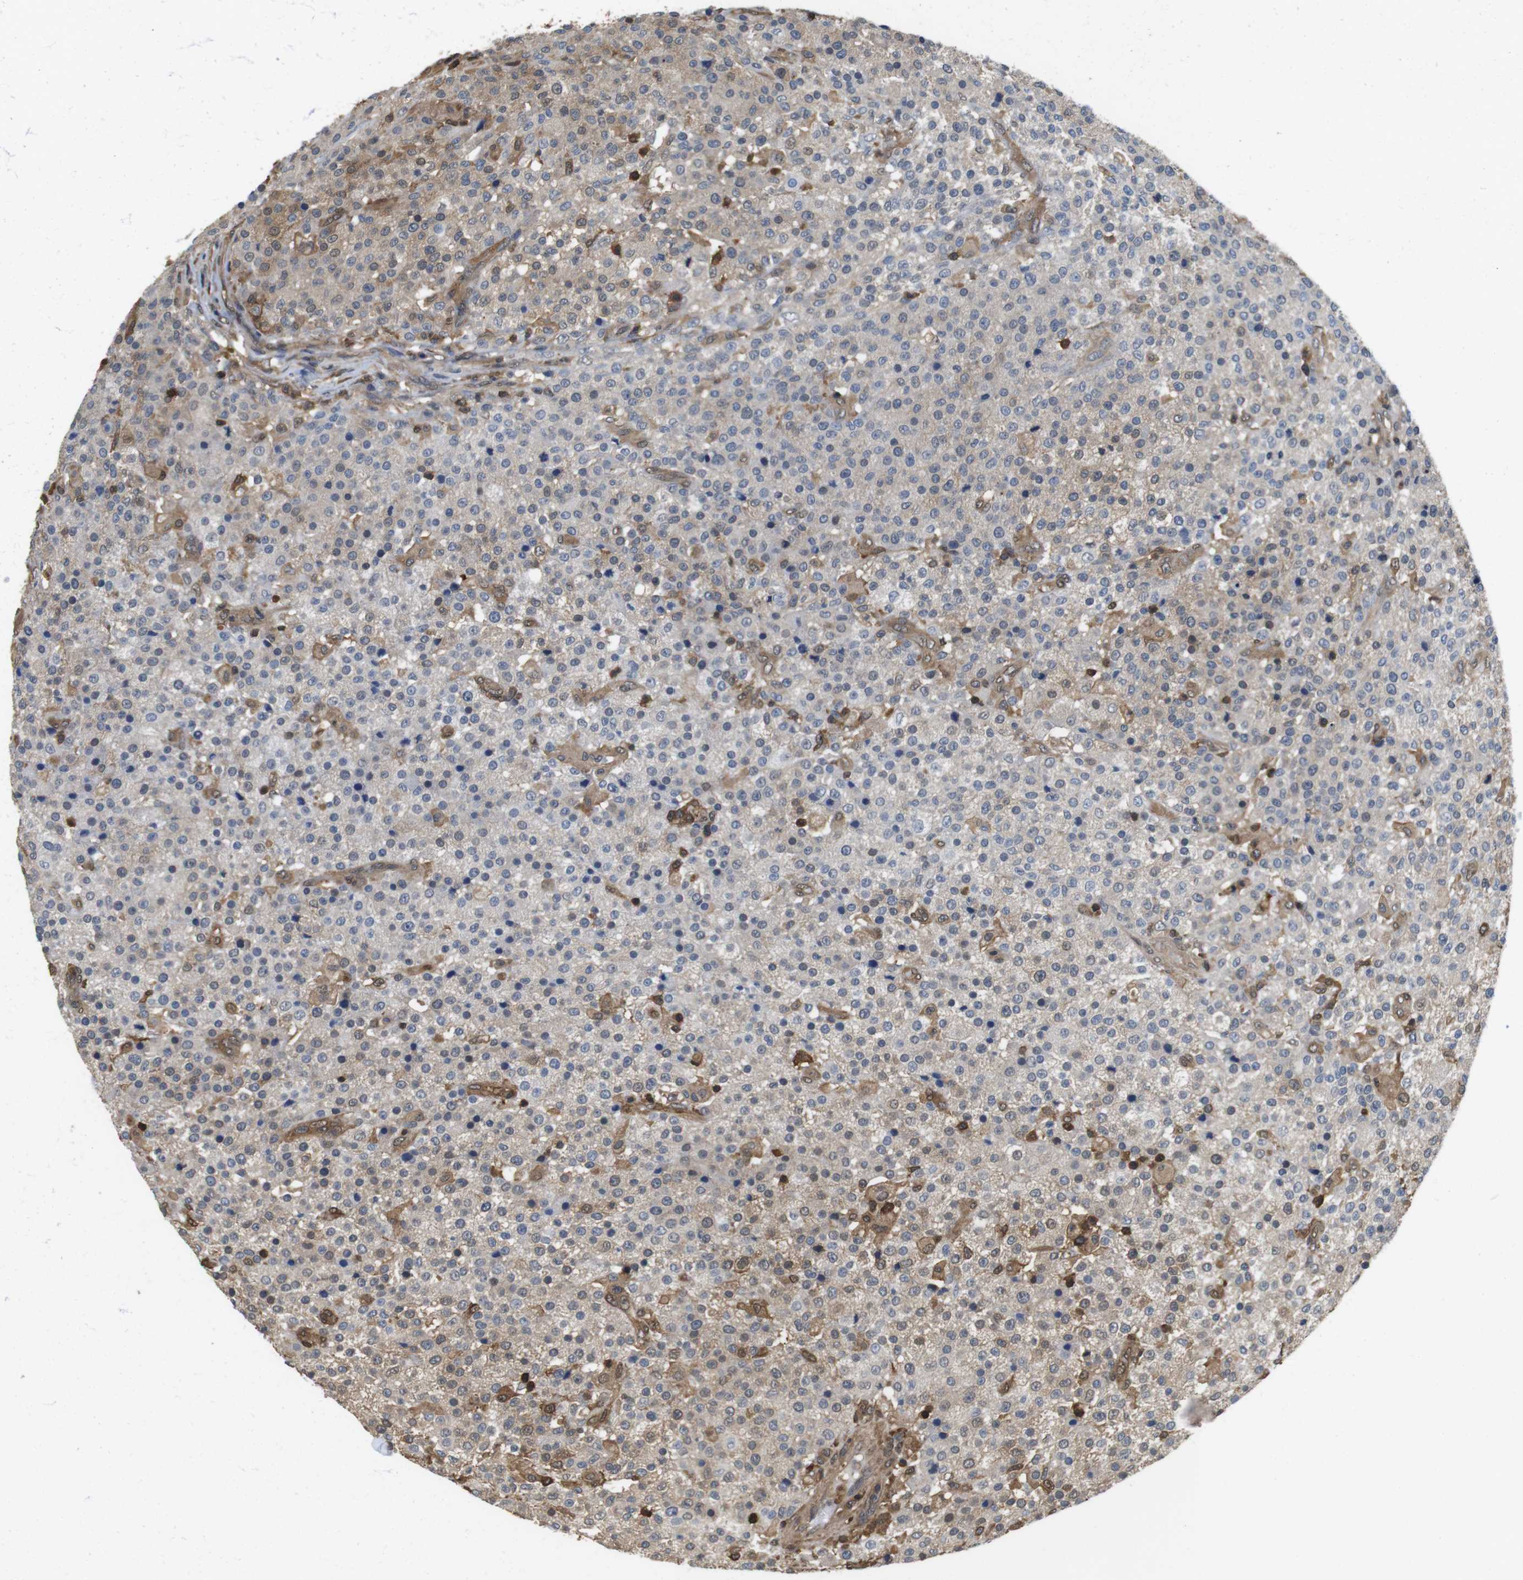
{"staining": {"intensity": "moderate", "quantity": "<25%", "location": "cytoplasmic/membranous,nuclear"}, "tissue": "testis cancer", "cell_type": "Tumor cells", "image_type": "cancer", "snomed": [{"axis": "morphology", "description": "Seminoma, NOS"}, {"axis": "topography", "description": "Testis"}], "caption": "Brown immunohistochemical staining in testis cancer demonstrates moderate cytoplasmic/membranous and nuclear positivity in approximately <25% of tumor cells.", "gene": "LDHA", "patient": {"sex": "male", "age": 59}}